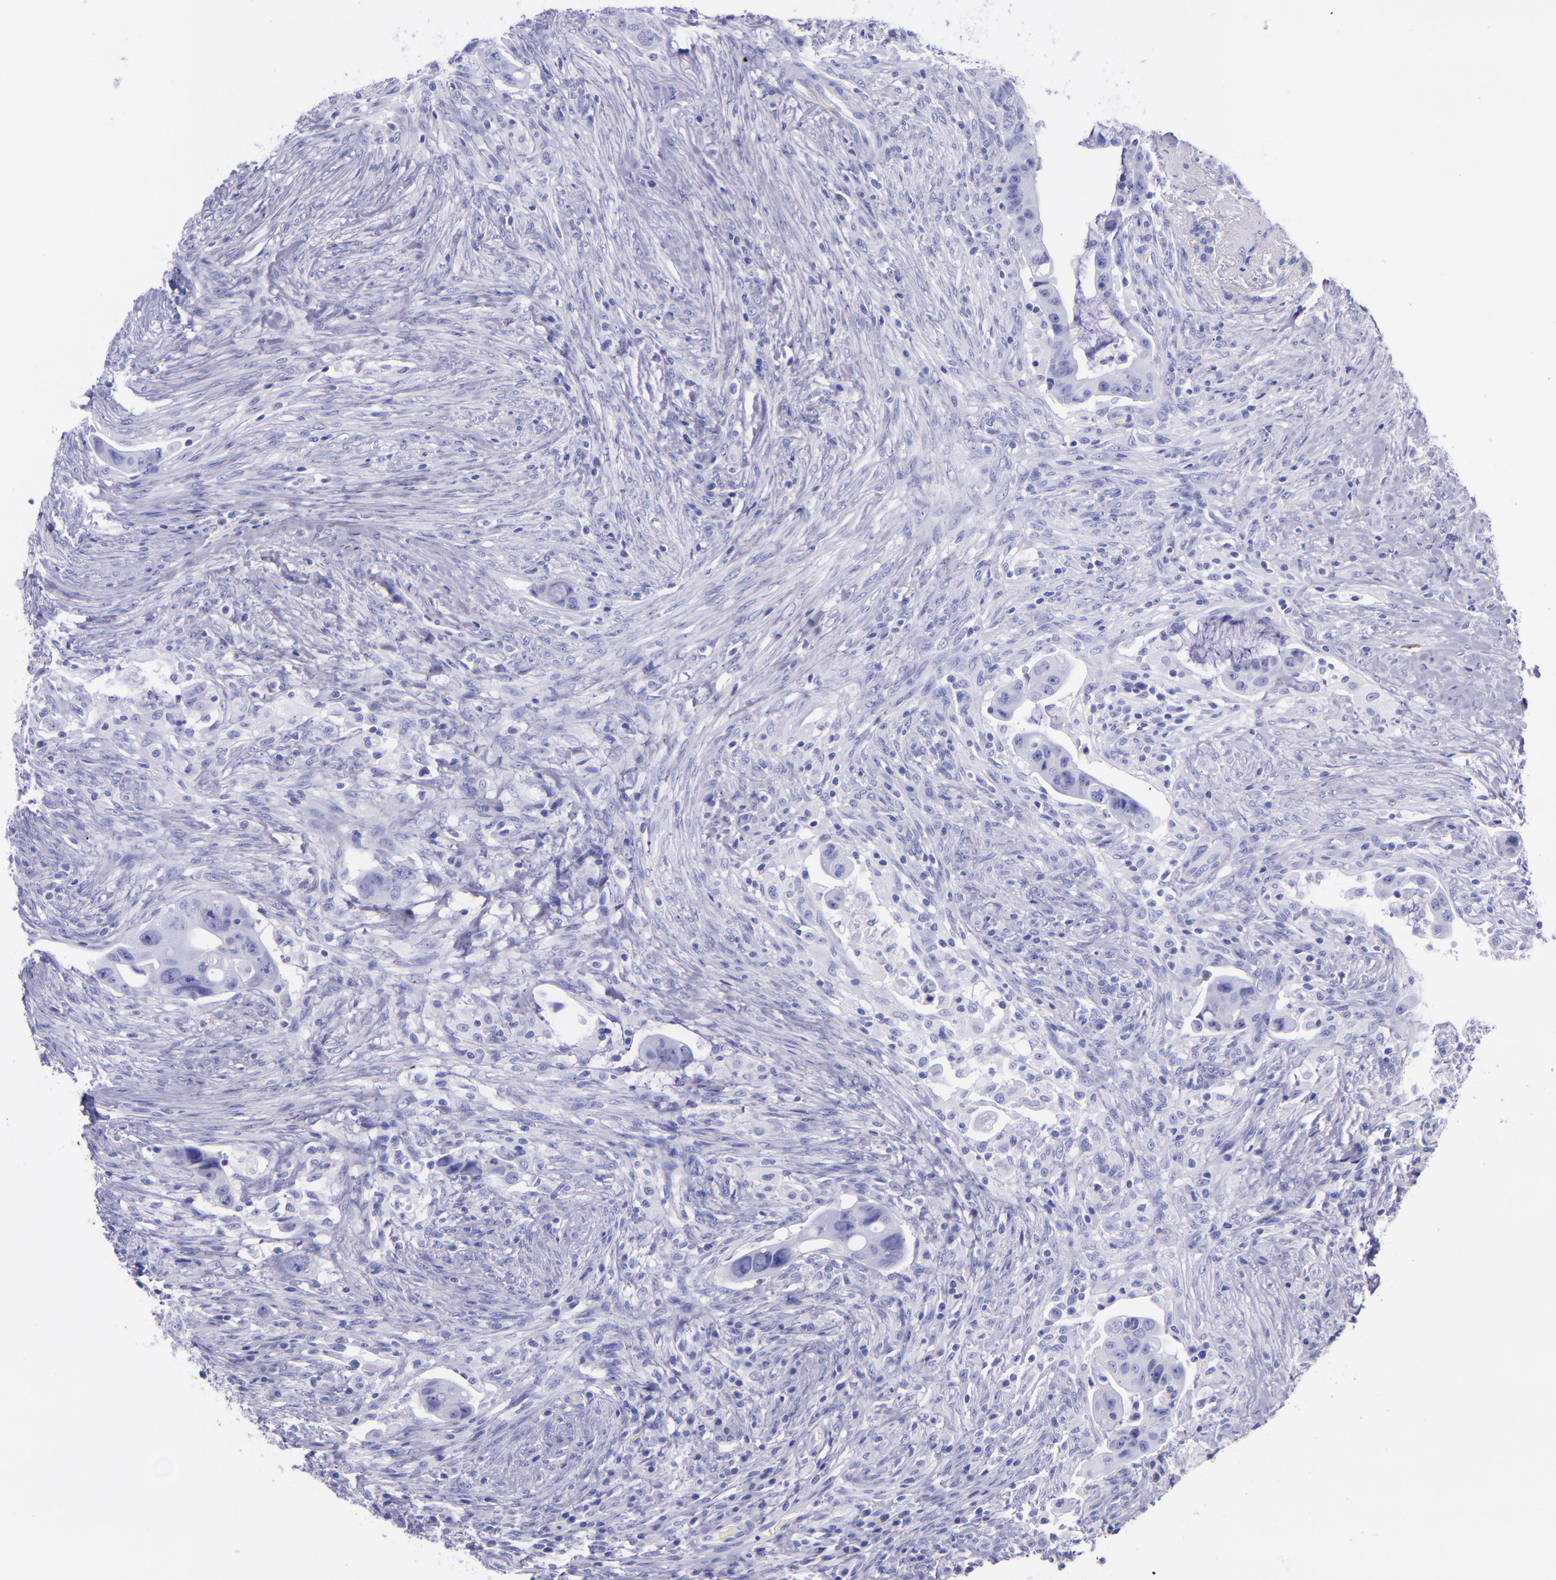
{"staining": {"intensity": "negative", "quantity": "none", "location": "none"}, "tissue": "colorectal cancer", "cell_type": "Tumor cells", "image_type": "cancer", "snomed": [{"axis": "morphology", "description": "Adenocarcinoma, NOS"}, {"axis": "topography", "description": "Rectum"}], "caption": "Tumor cells show no significant protein positivity in colorectal cancer (adenocarcinoma). (Stains: DAB (3,3'-diaminobenzidine) immunohistochemistry with hematoxylin counter stain, Microscopy: brightfield microscopy at high magnification).", "gene": "MBP", "patient": {"sex": "female", "age": 71}}